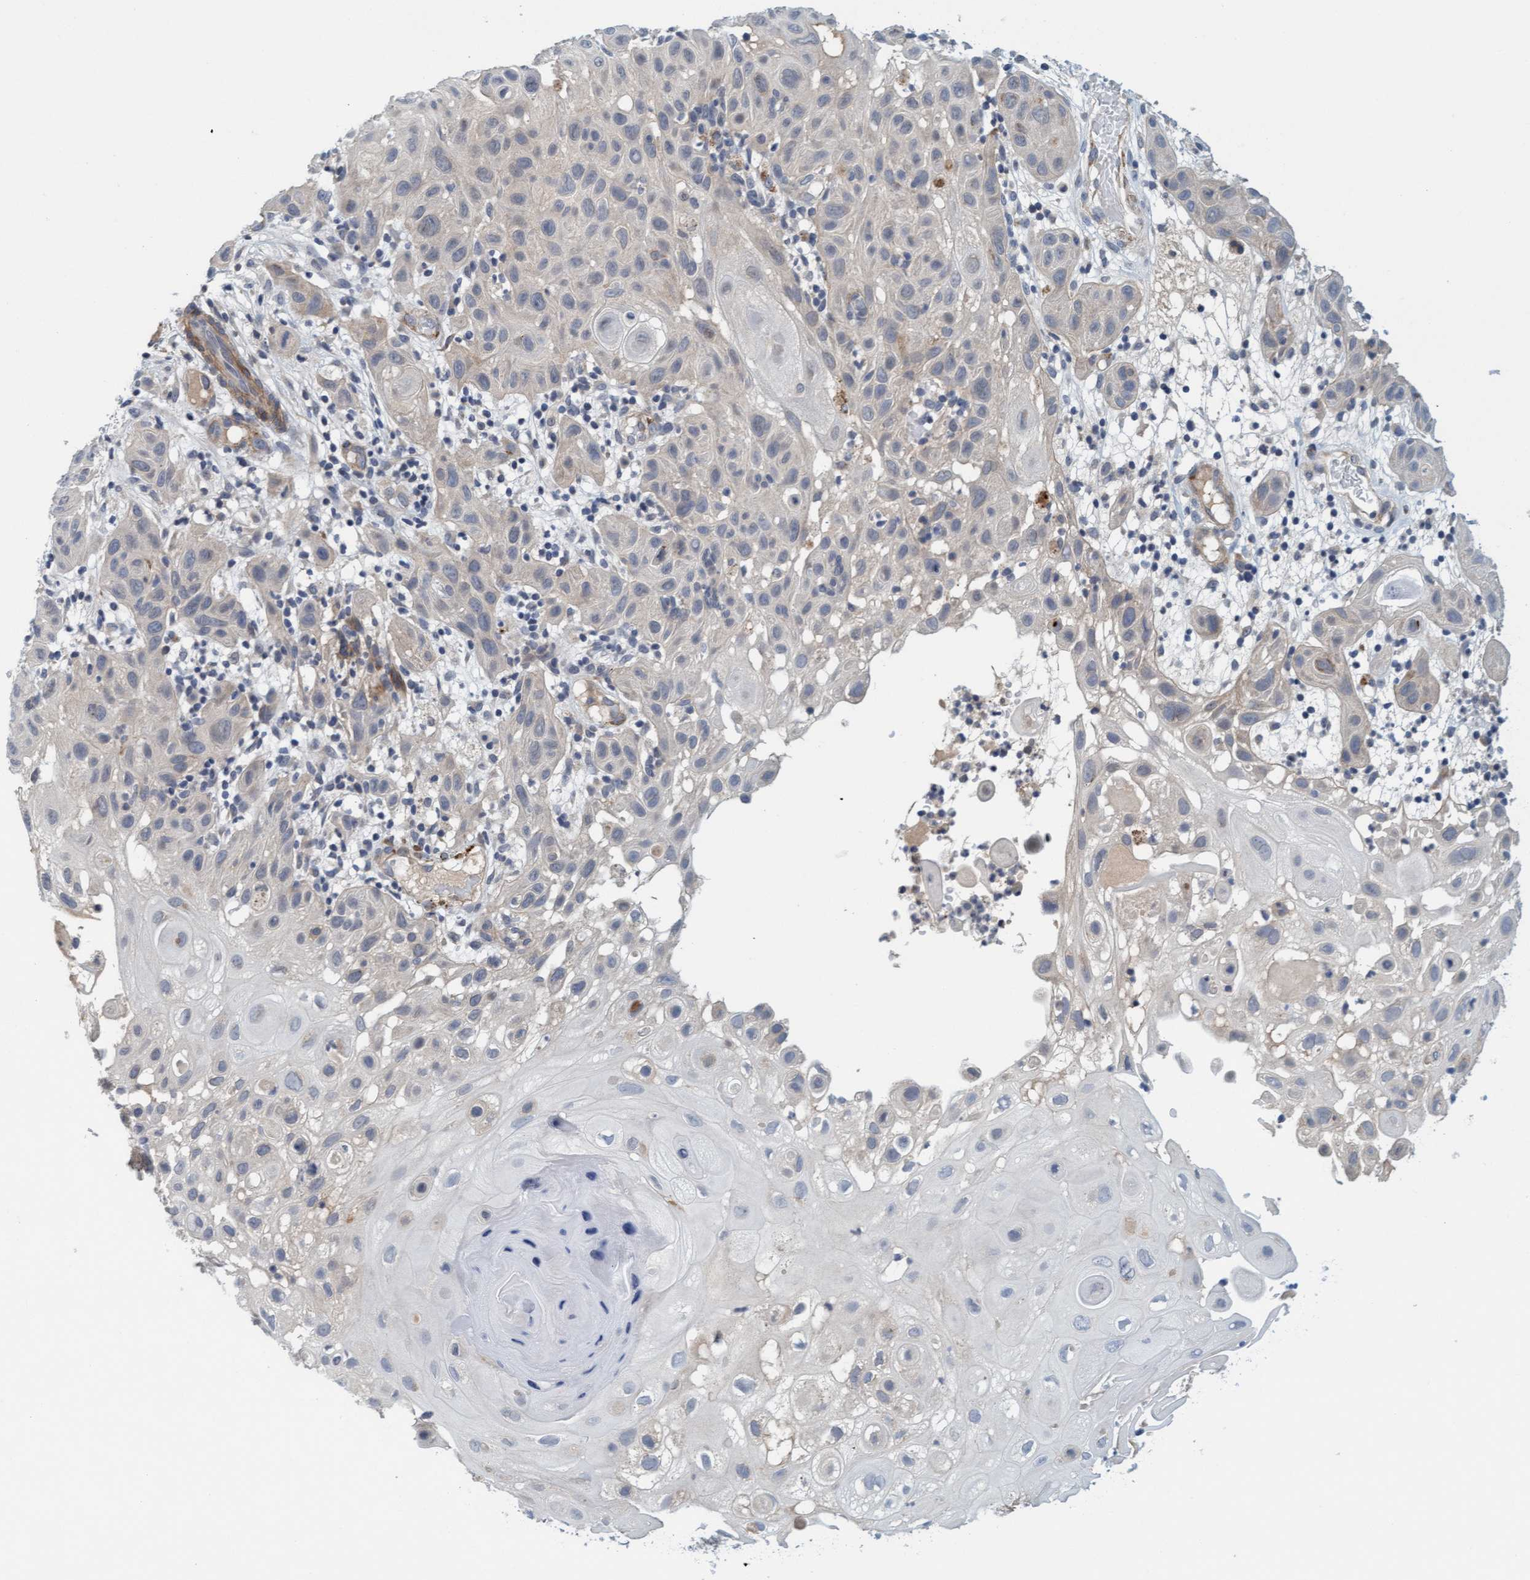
{"staining": {"intensity": "negative", "quantity": "none", "location": "none"}, "tissue": "skin cancer", "cell_type": "Tumor cells", "image_type": "cancer", "snomed": [{"axis": "morphology", "description": "Squamous cell carcinoma, NOS"}, {"axis": "topography", "description": "Skin"}], "caption": "Tumor cells show no significant staining in skin squamous cell carcinoma.", "gene": "TSTD2", "patient": {"sex": "female", "age": 96}}